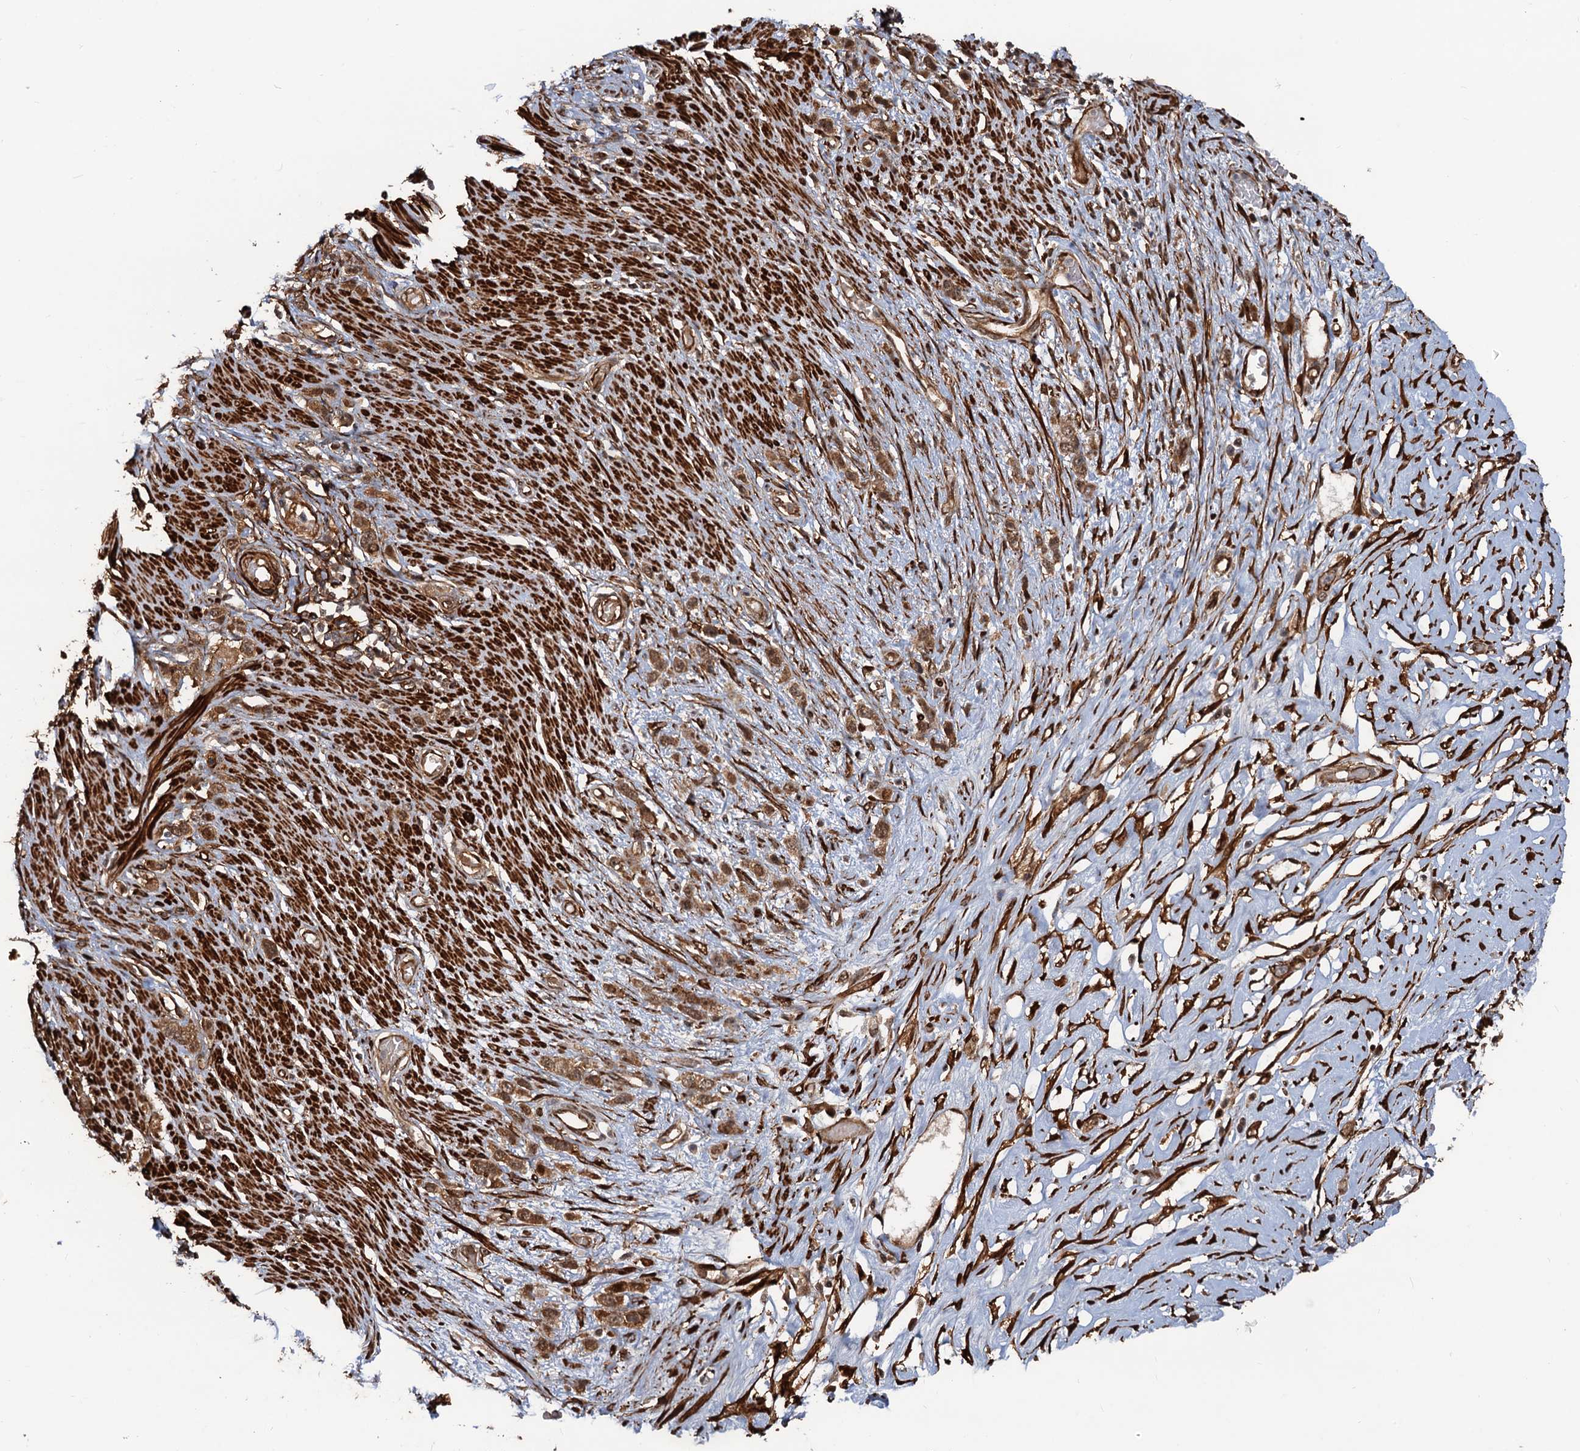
{"staining": {"intensity": "moderate", "quantity": ">75%", "location": "cytoplasmic/membranous,nuclear"}, "tissue": "stomach cancer", "cell_type": "Tumor cells", "image_type": "cancer", "snomed": [{"axis": "morphology", "description": "Adenocarcinoma, NOS"}, {"axis": "morphology", "description": "Adenocarcinoma, High grade"}, {"axis": "topography", "description": "Stomach, upper"}, {"axis": "topography", "description": "Stomach, lower"}], "caption": "Moderate cytoplasmic/membranous and nuclear expression for a protein is seen in about >75% of tumor cells of stomach cancer using IHC.", "gene": "SNRNP25", "patient": {"sex": "female", "age": 65}}